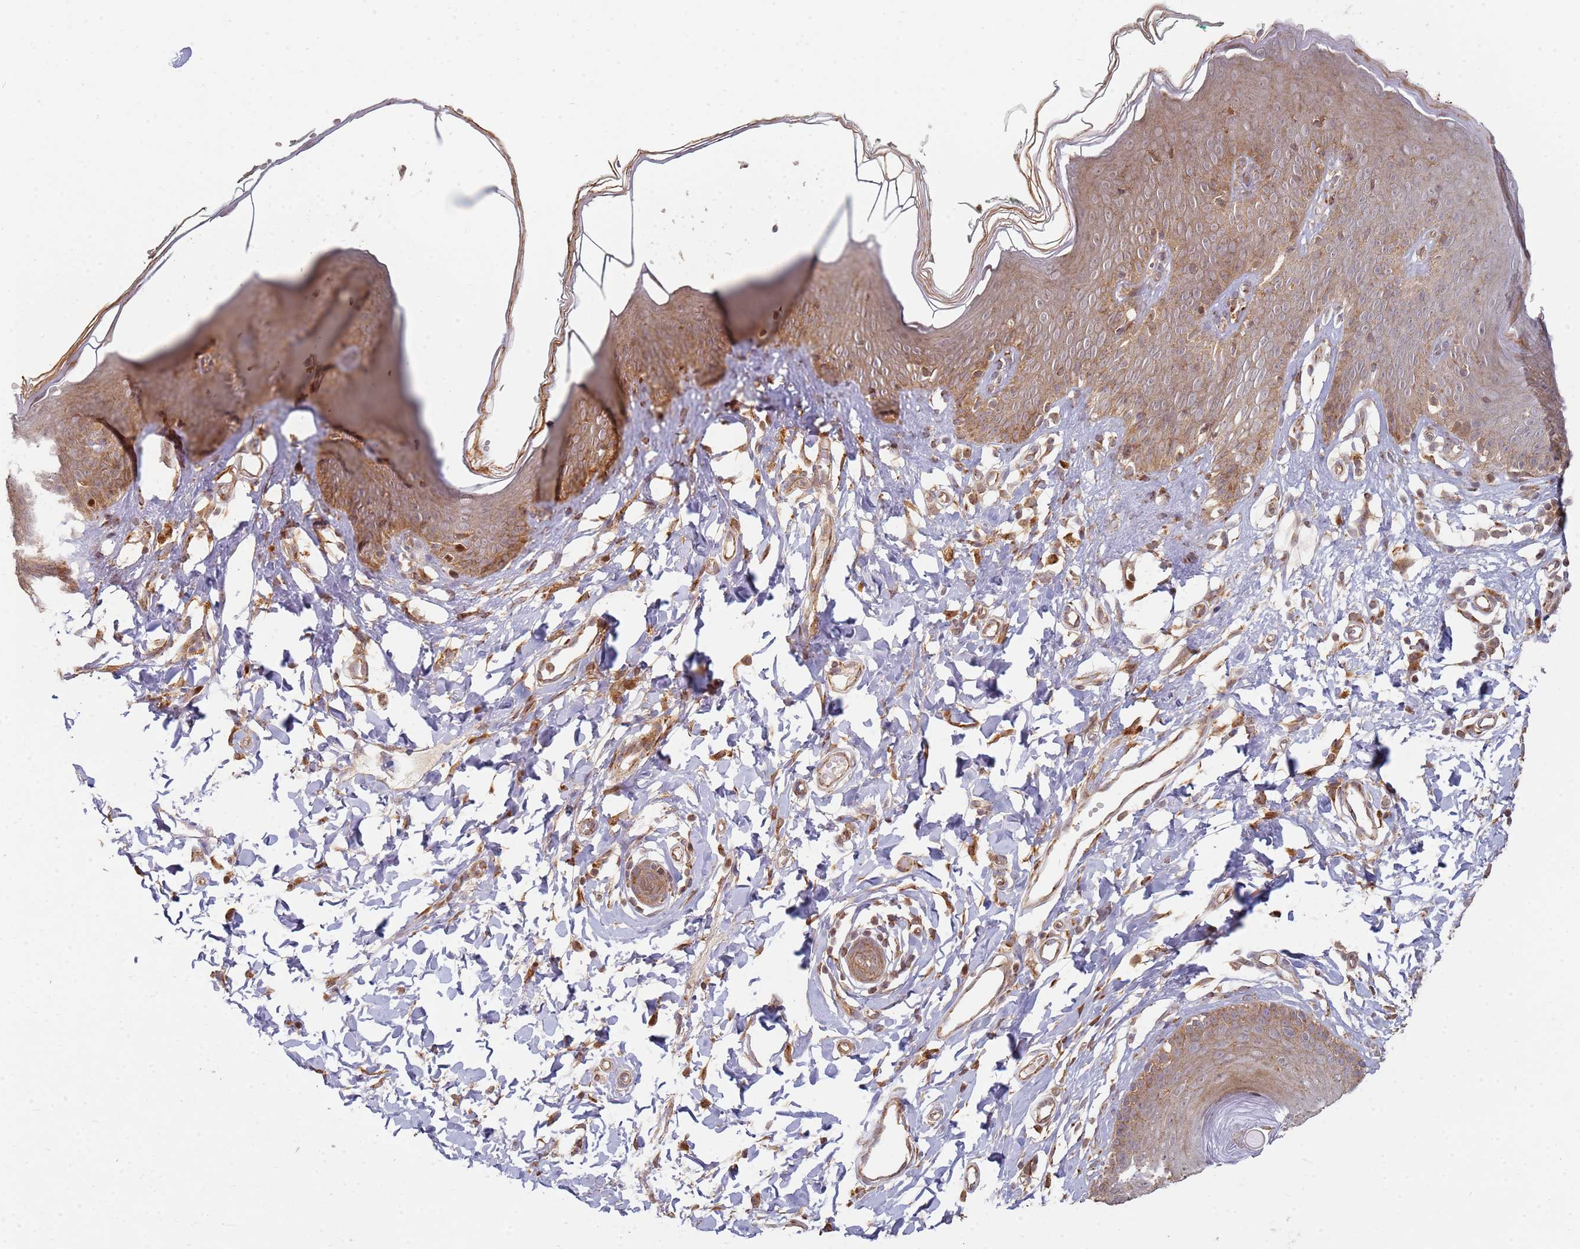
{"staining": {"intensity": "moderate", "quantity": ">75%", "location": "cytoplasmic/membranous,nuclear"}, "tissue": "skin", "cell_type": "Epidermal cells", "image_type": "normal", "snomed": [{"axis": "morphology", "description": "Normal tissue, NOS"}, {"axis": "topography", "description": "Vulva"}], "caption": "Protein staining of normal skin reveals moderate cytoplasmic/membranous,nuclear staining in about >75% of epidermal cells.", "gene": "MPEG1", "patient": {"sex": "female", "age": 66}}